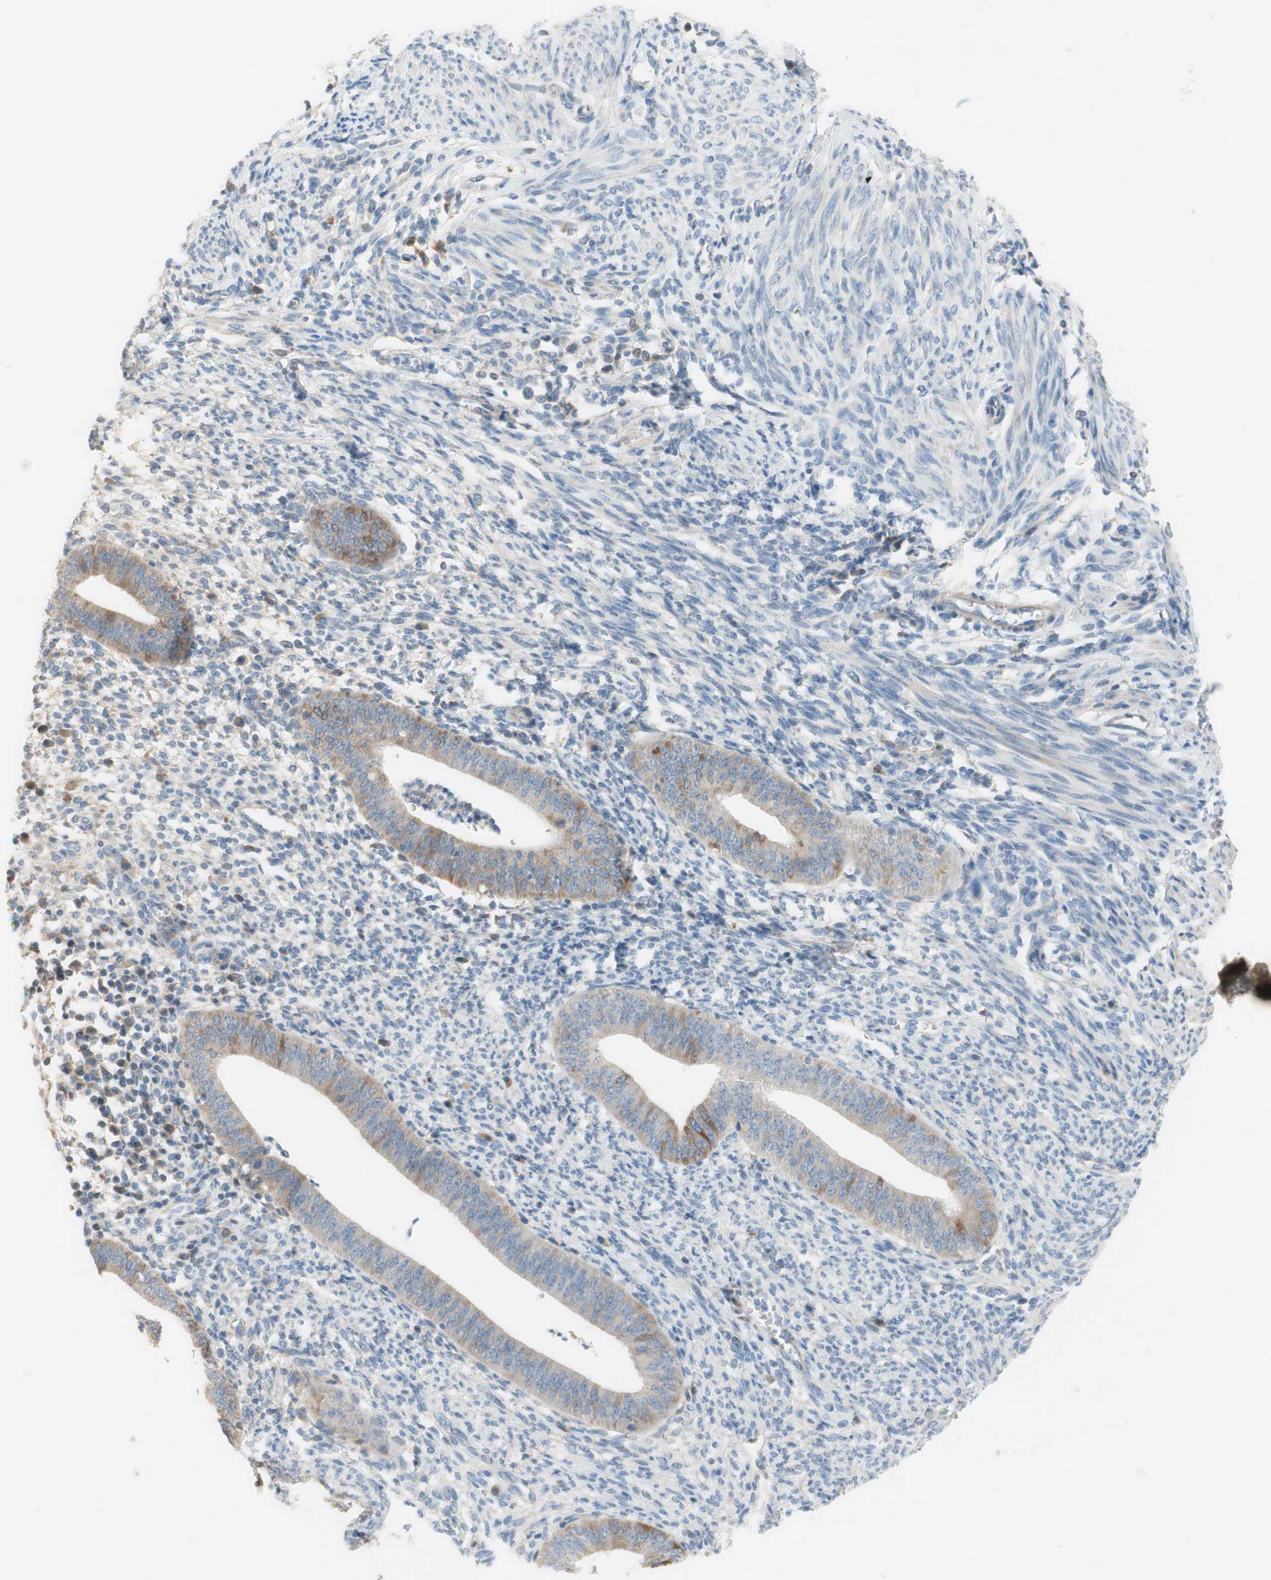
{"staining": {"intensity": "negative", "quantity": "none", "location": "none"}, "tissue": "endometrium", "cell_type": "Cells in endometrial stroma", "image_type": "normal", "snomed": [{"axis": "morphology", "description": "Normal tissue, NOS"}, {"axis": "topography", "description": "Endometrium"}], "caption": "DAB immunohistochemical staining of benign human endometrium shows no significant positivity in cells in endometrial stroma.", "gene": "FDFT1", "patient": {"sex": "female", "age": 35}}